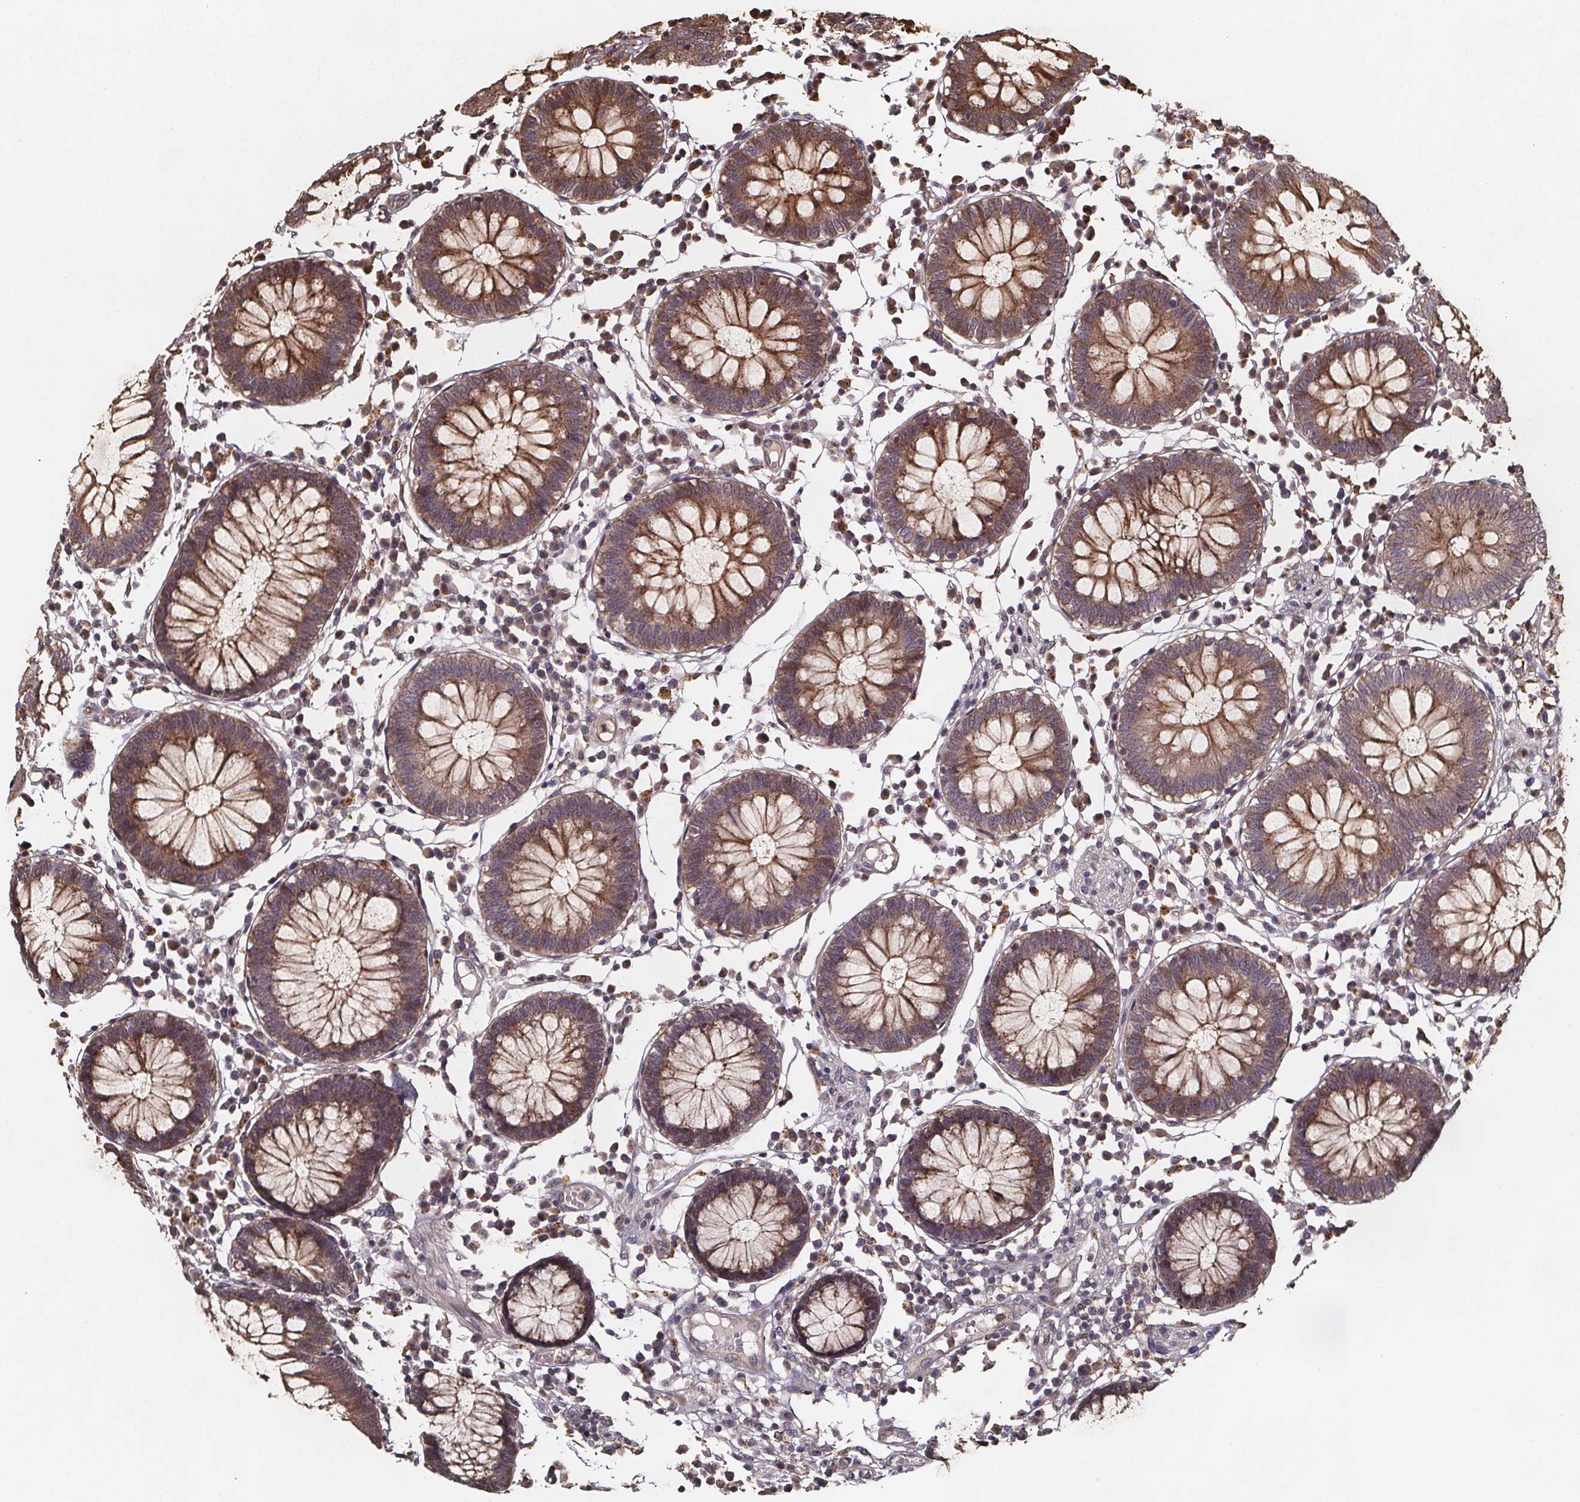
{"staining": {"intensity": "moderate", "quantity": ">75%", "location": "cytoplasmic/membranous"}, "tissue": "colon", "cell_type": "Endothelial cells", "image_type": "normal", "snomed": [{"axis": "morphology", "description": "Normal tissue, NOS"}, {"axis": "morphology", "description": "Adenocarcinoma, NOS"}, {"axis": "topography", "description": "Colon"}], "caption": "An immunohistochemistry photomicrograph of benign tissue is shown. Protein staining in brown labels moderate cytoplasmic/membranous positivity in colon within endothelial cells. Nuclei are stained in blue.", "gene": "ZNF879", "patient": {"sex": "male", "age": 83}}